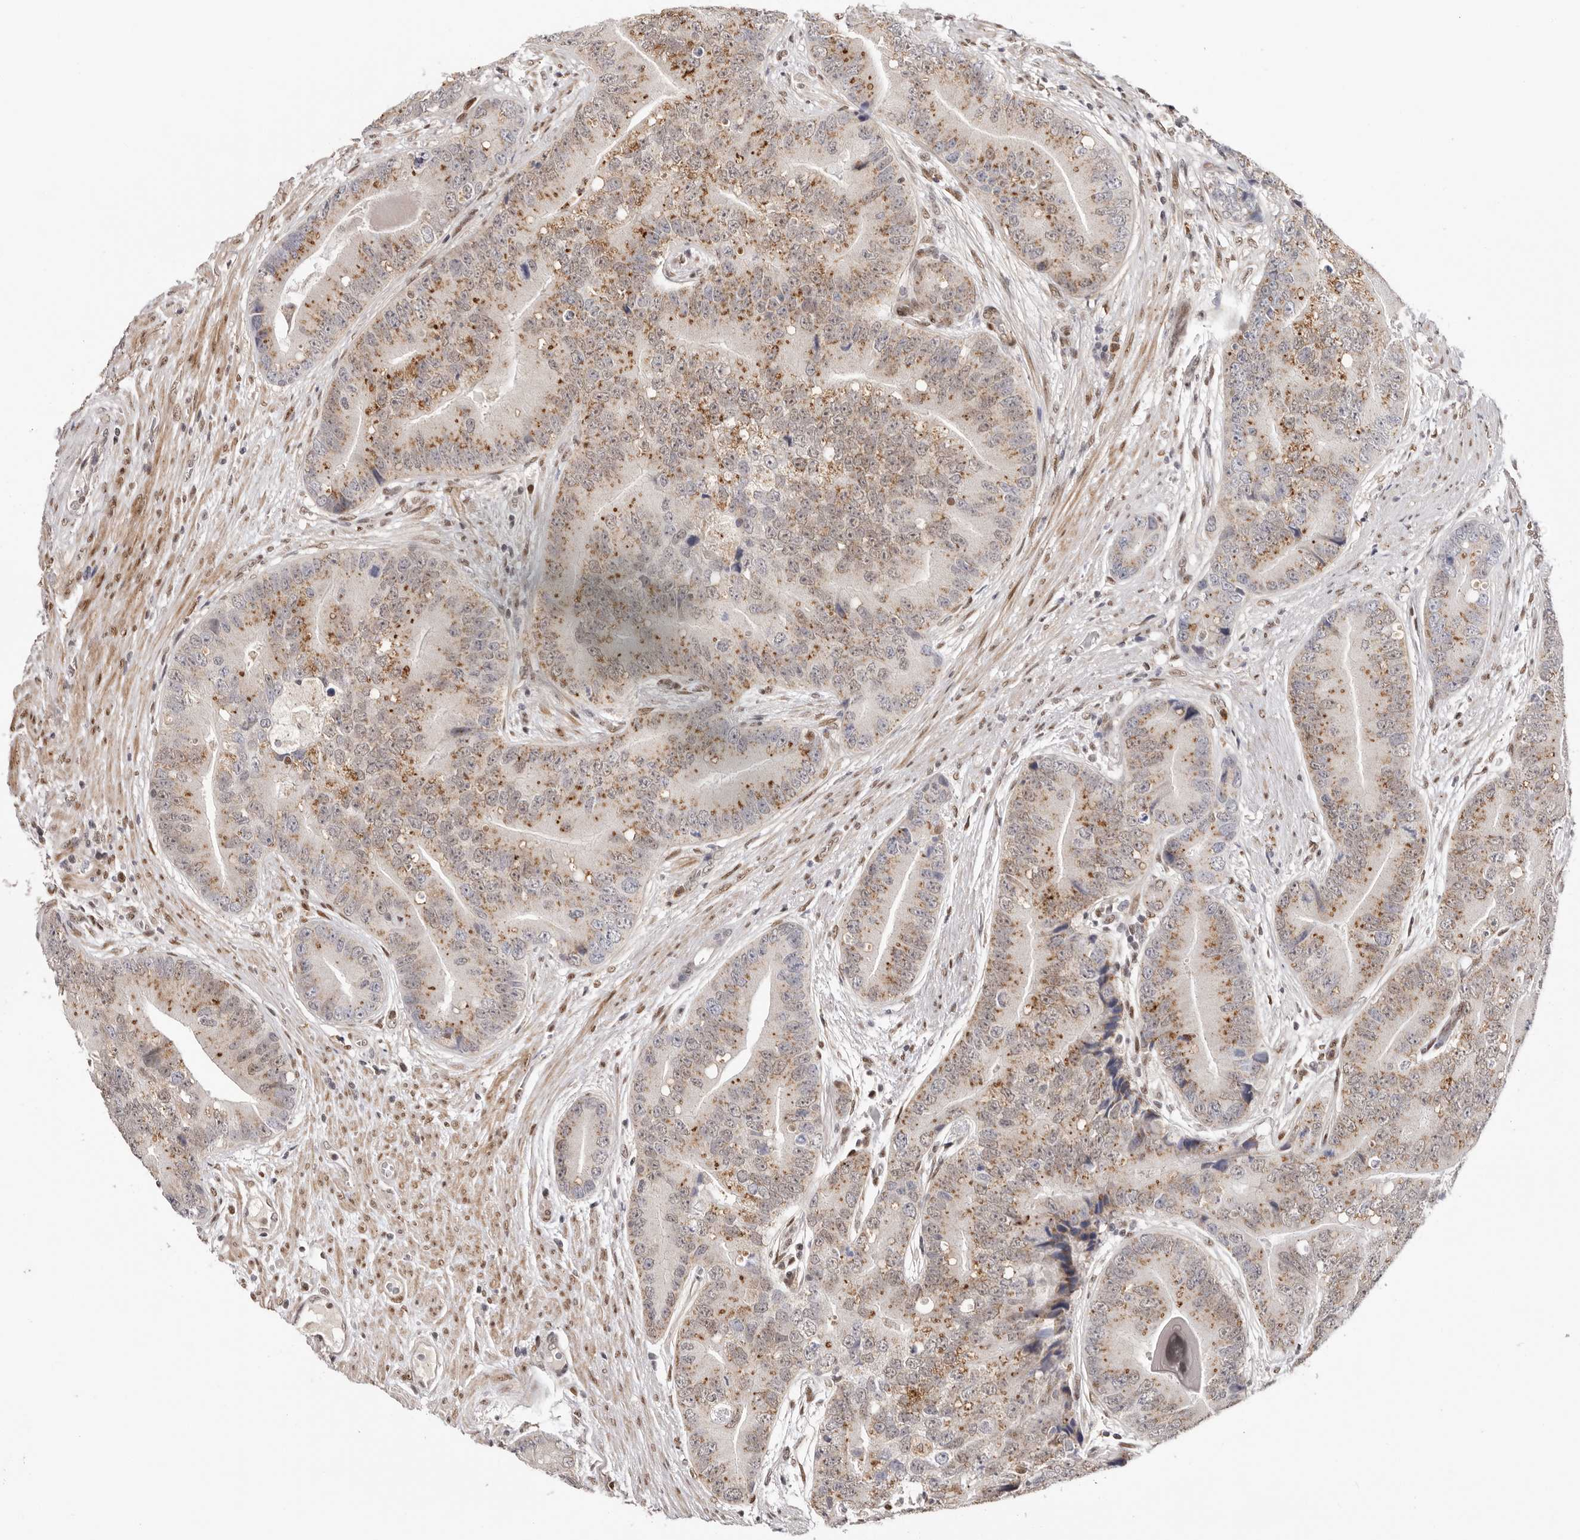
{"staining": {"intensity": "moderate", "quantity": "25%-75%", "location": "cytoplasmic/membranous"}, "tissue": "prostate cancer", "cell_type": "Tumor cells", "image_type": "cancer", "snomed": [{"axis": "morphology", "description": "Adenocarcinoma, High grade"}, {"axis": "topography", "description": "Prostate"}], "caption": "Human high-grade adenocarcinoma (prostate) stained for a protein (brown) exhibits moderate cytoplasmic/membranous positive staining in about 25%-75% of tumor cells.", "gene": "SMAD7", "patient": {"sex": "male", "age": 70}}